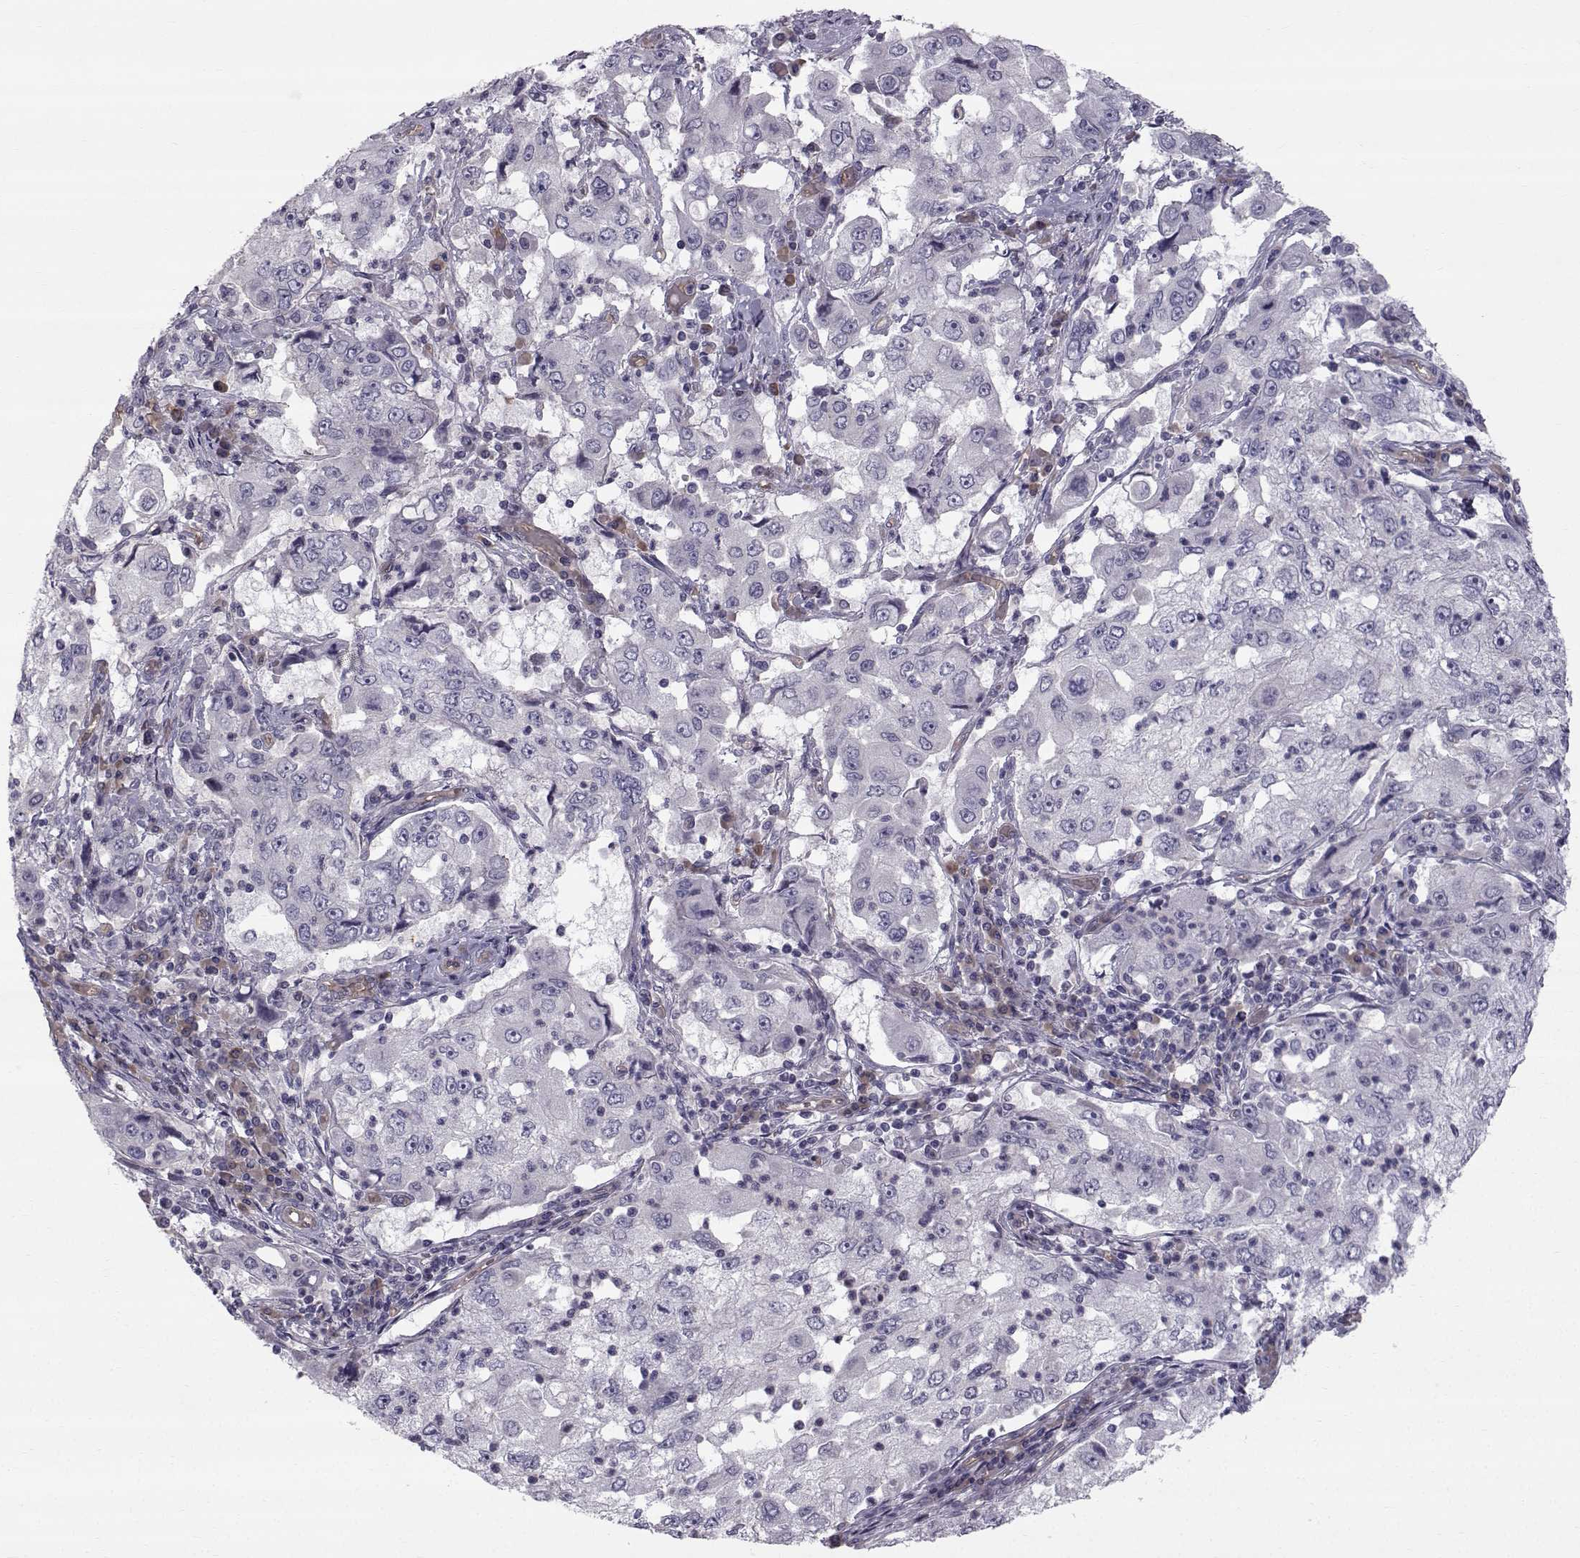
{"staining": {"intensity": "negative", "quantity": "none", "location": "none"}, "tissue": "cervical cancer", "cell_type": "Tumor cells", "image_type": "cancer", "snomed": [{"axis": "morphology", "description": "Squamous cell carcinoma, NOS"}, {"axis": "topography", "description": "Cervix"}], "caption": "Cervical cancer (squamous cell carcinoma) stained for a protein using immunohistochemistry (IHC) displays no staining tumor cells.", "gene": "QPCT", "patient": {"sex": "female", "age": 36}}